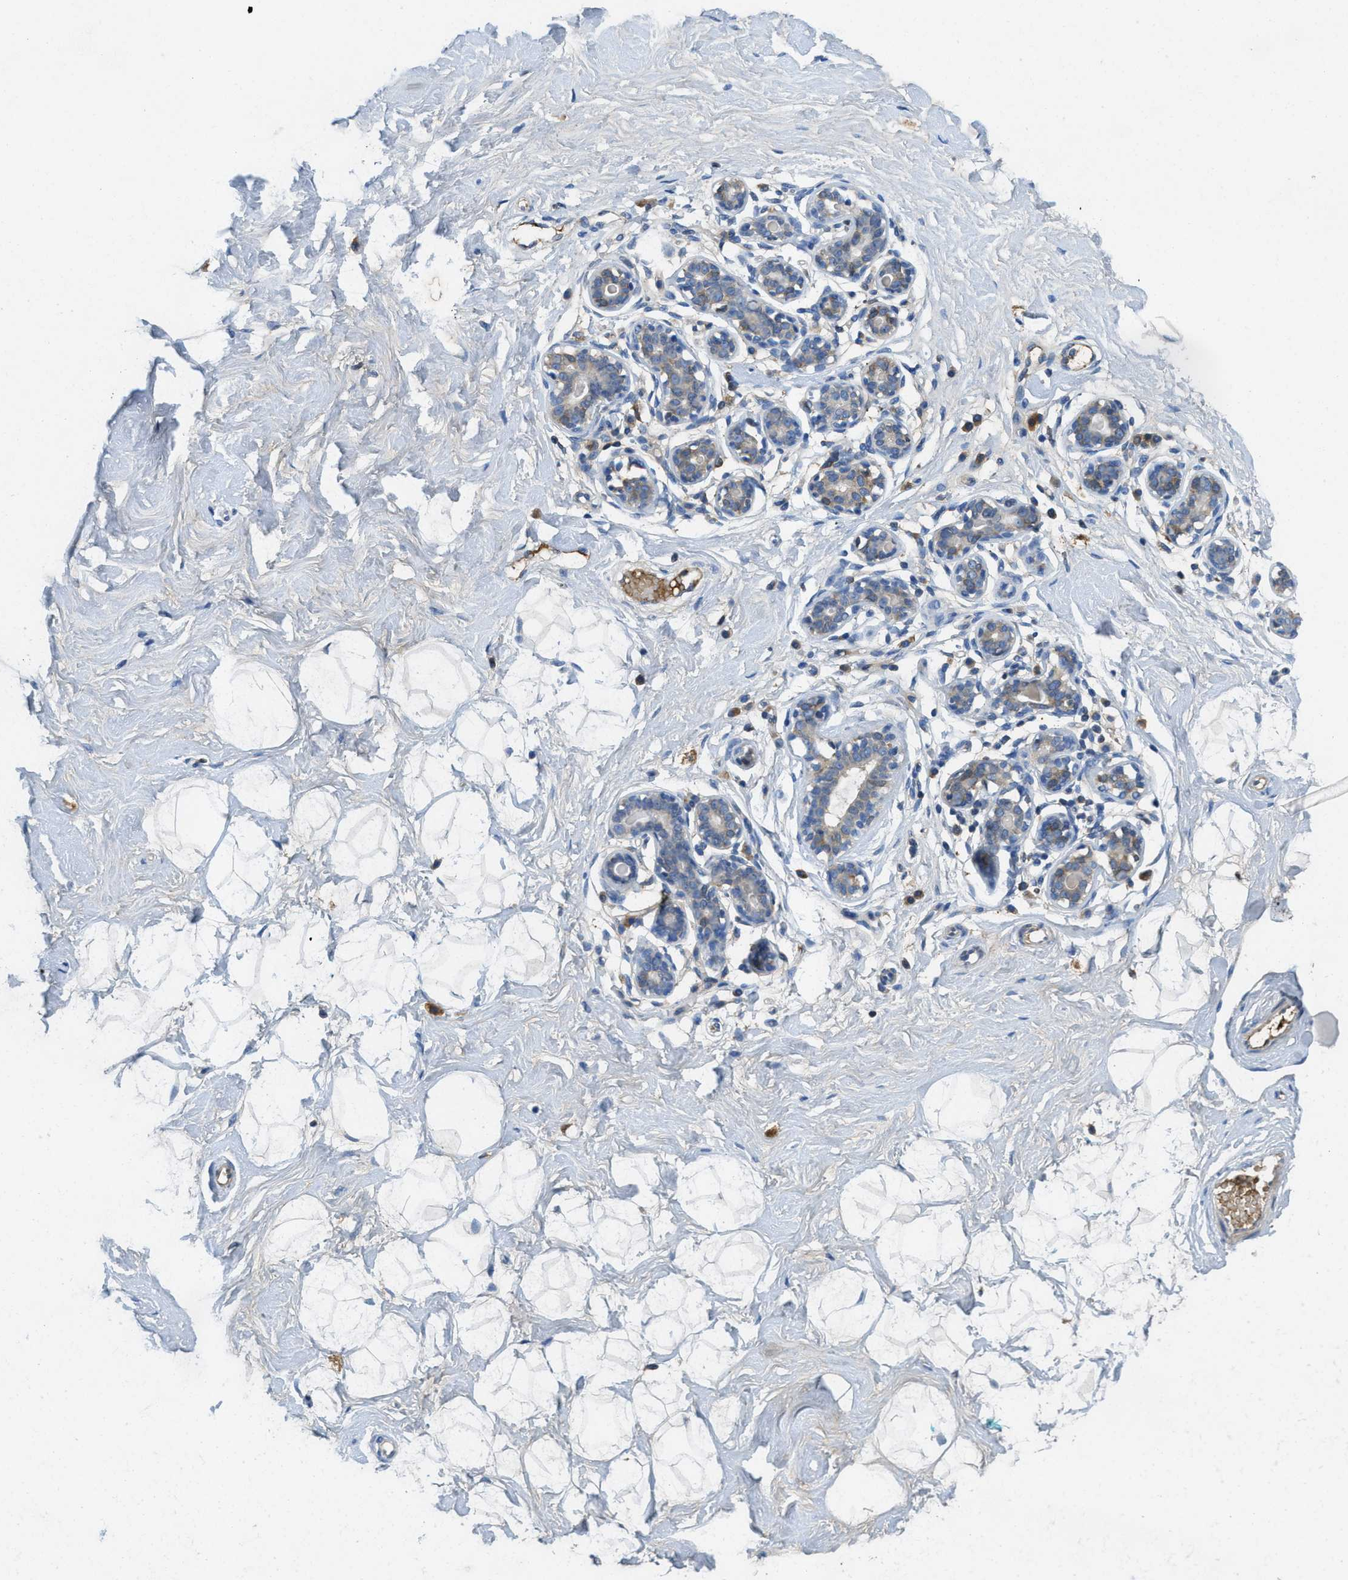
{"staining": {"intensity": "negative", "quantity": "none", "location": "none"}, "tissue": "breast", "cell_type": "Adipocytes", "image_type": "normal", "snomed": [{"axis": "morphology", "description": "Normal tissue, NOS"}, {"axis": "topography", "description": "Breast"}], "caption": "The image demonstrates no staining of adipocytes in unremarkable breast.", "gene": "MPDU1", "patient": {"sex": "female", "age": 23}}